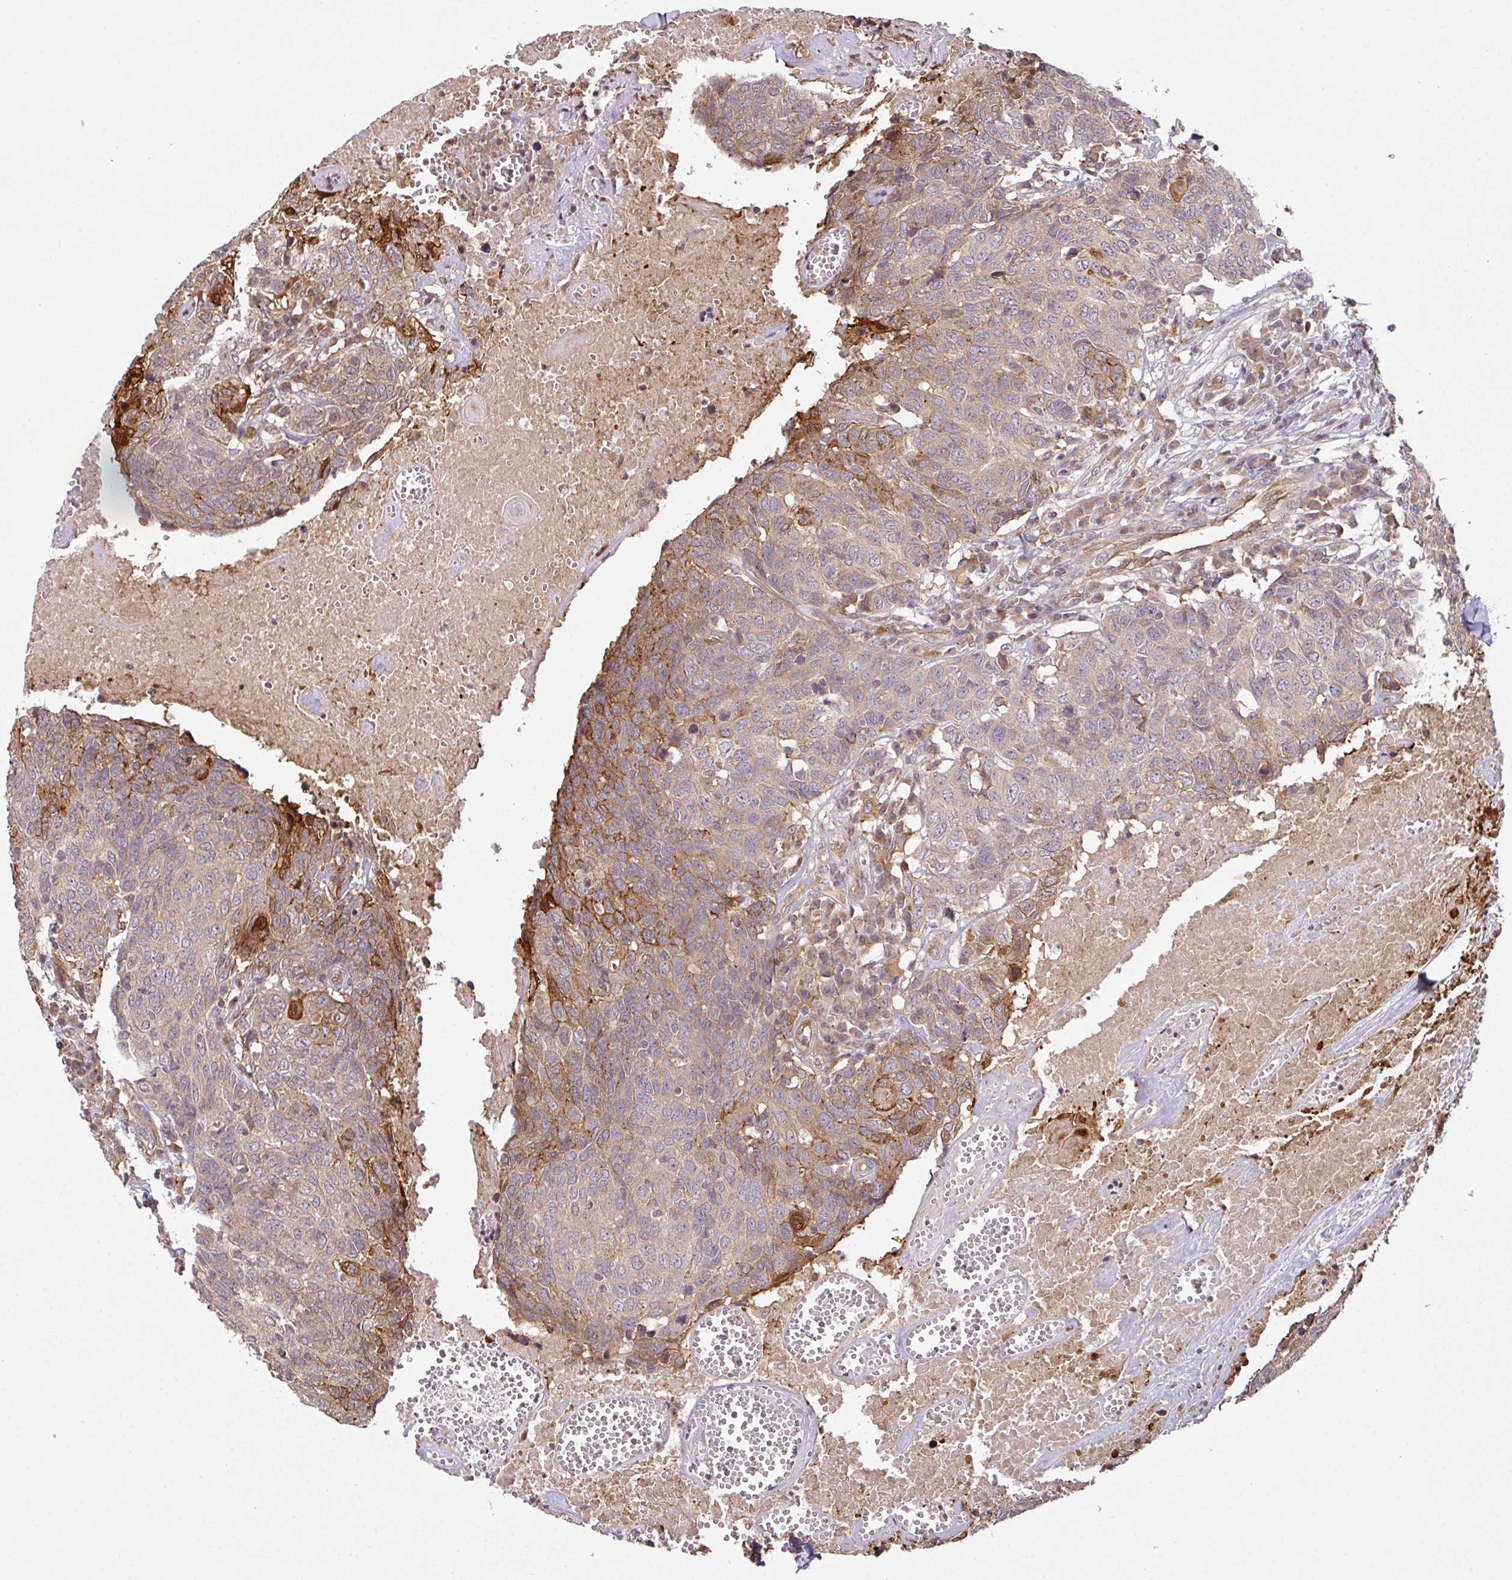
{"staining": {"intensity": "moderate", "quantity": "25%-75%", "location": "cytoplasmic/membranous"}, "tissue": "head and neck cancer", "cell_type": "Tumor cells", "image_type": "cancer", "snomed": [{"axis": "morphology", "description": "Squamous cell carcinoma, NOS"}, {"axis": "topography", "description": "Head-Neck"}], "caption": "Squamous cell carcinoma (head and neck) stained with DAB immunohistochemistry (IHC) reveals medium levels of moderate cytoplasmic/membranous positivity in approximately 25%-75% of tumor cells.", "gene": "CYFIP2", "patient": {"sex": "male", "age": 66}}